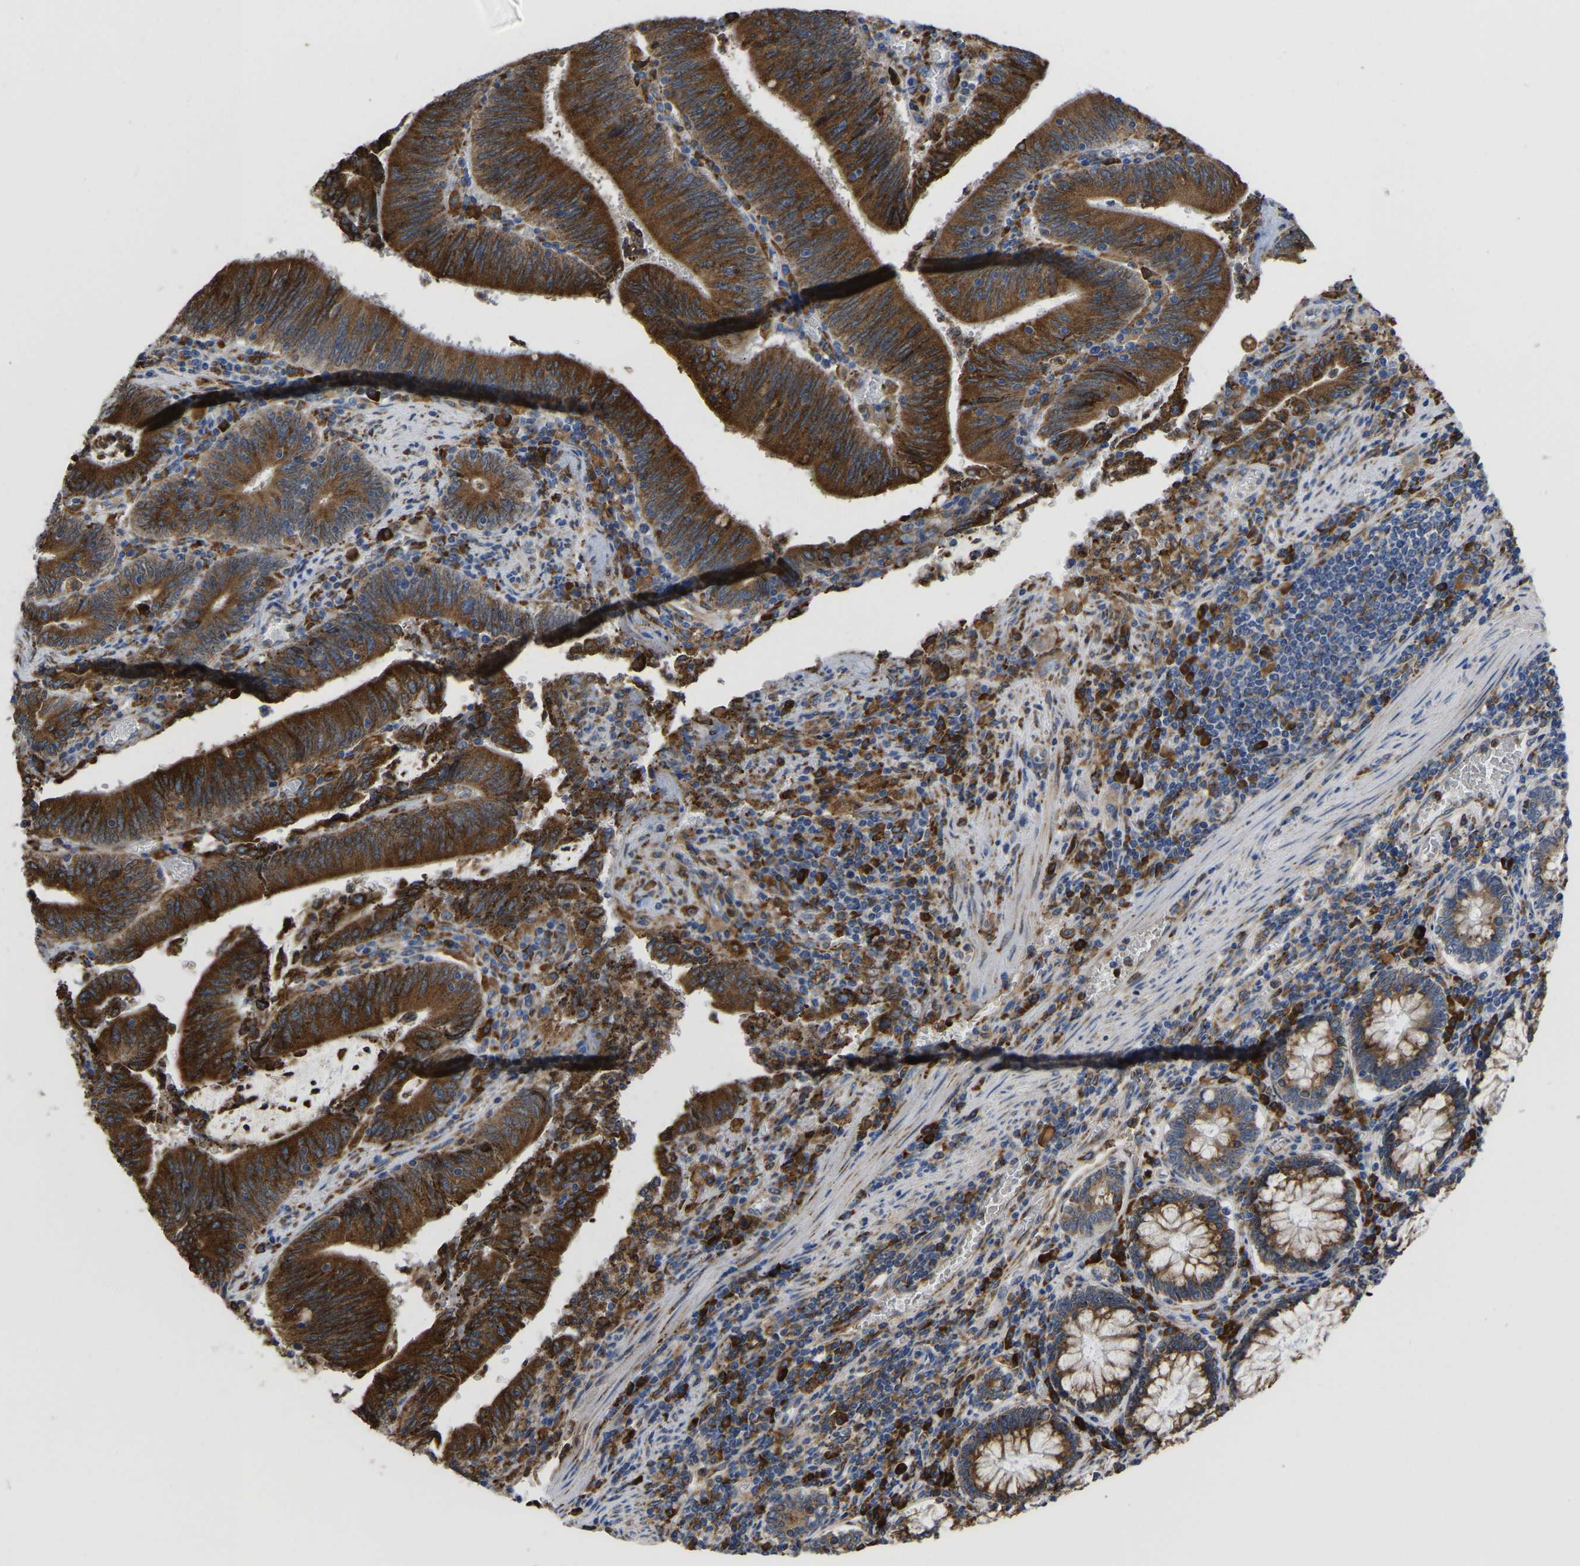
{"staining": {"intensity": "strong", "quantity": ">75%", "location": "cytoplasmic/membranous"}, "tissue": "colorectal cancer", "cell_type": "Tumor cells", "image_type": "cancer", "snomed": [{"axis": "morphology", "description": "Normal tissue, NOS"}, {"axis": "morphology", "description": "Adenocarcinoma, NOS"}, {"axis": "topography", "description": "Rectum"}], "caption": "A micrograph of colorectal adenocarcinoma stained for a protein demonstrates strong cytoplasmic/membranous brown staining in tumor cells.", "gene": "P4HB", "patient": {"sex": "female", "age": 66}}